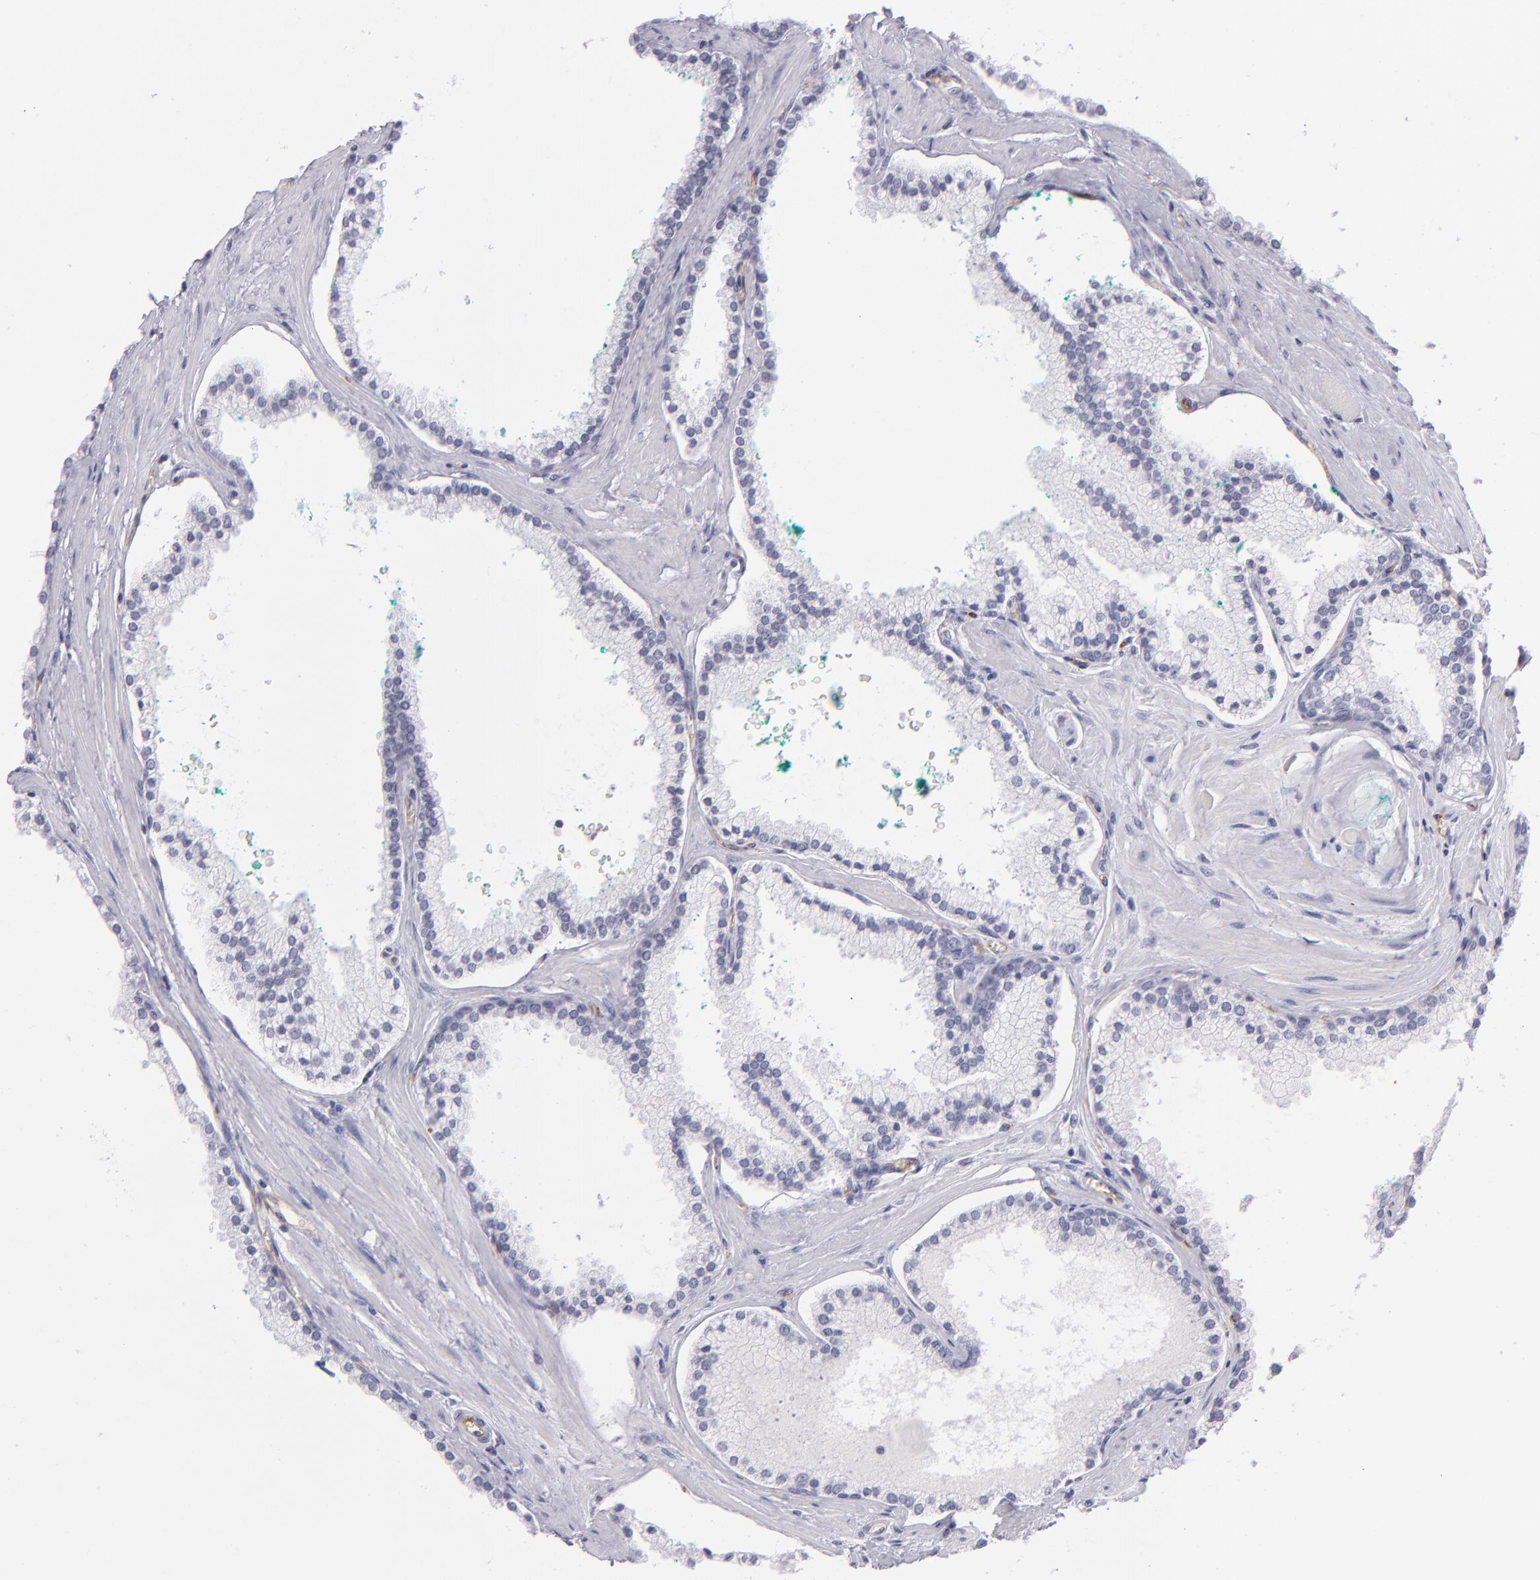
{"staining": {"intensity": "negative", "quantity": "none", "location": "none"}, "tissue": "prostate cancer", "cell_type": "Tumor cells", "image_type": "cancer", "snomed": [{"axis": "morphology", "description": "Adenocarcinoma, High grade"}, {"axis": "topography", "description": "Prostate"}], "caption": "IHC micrograph of human high-grade adenocarcinoma (prostate) stained for a protein (brown), which demonstrates no positivity in tumor cells.", "gene": "THBD", "patient": {"sex": "male", "age": 71}}